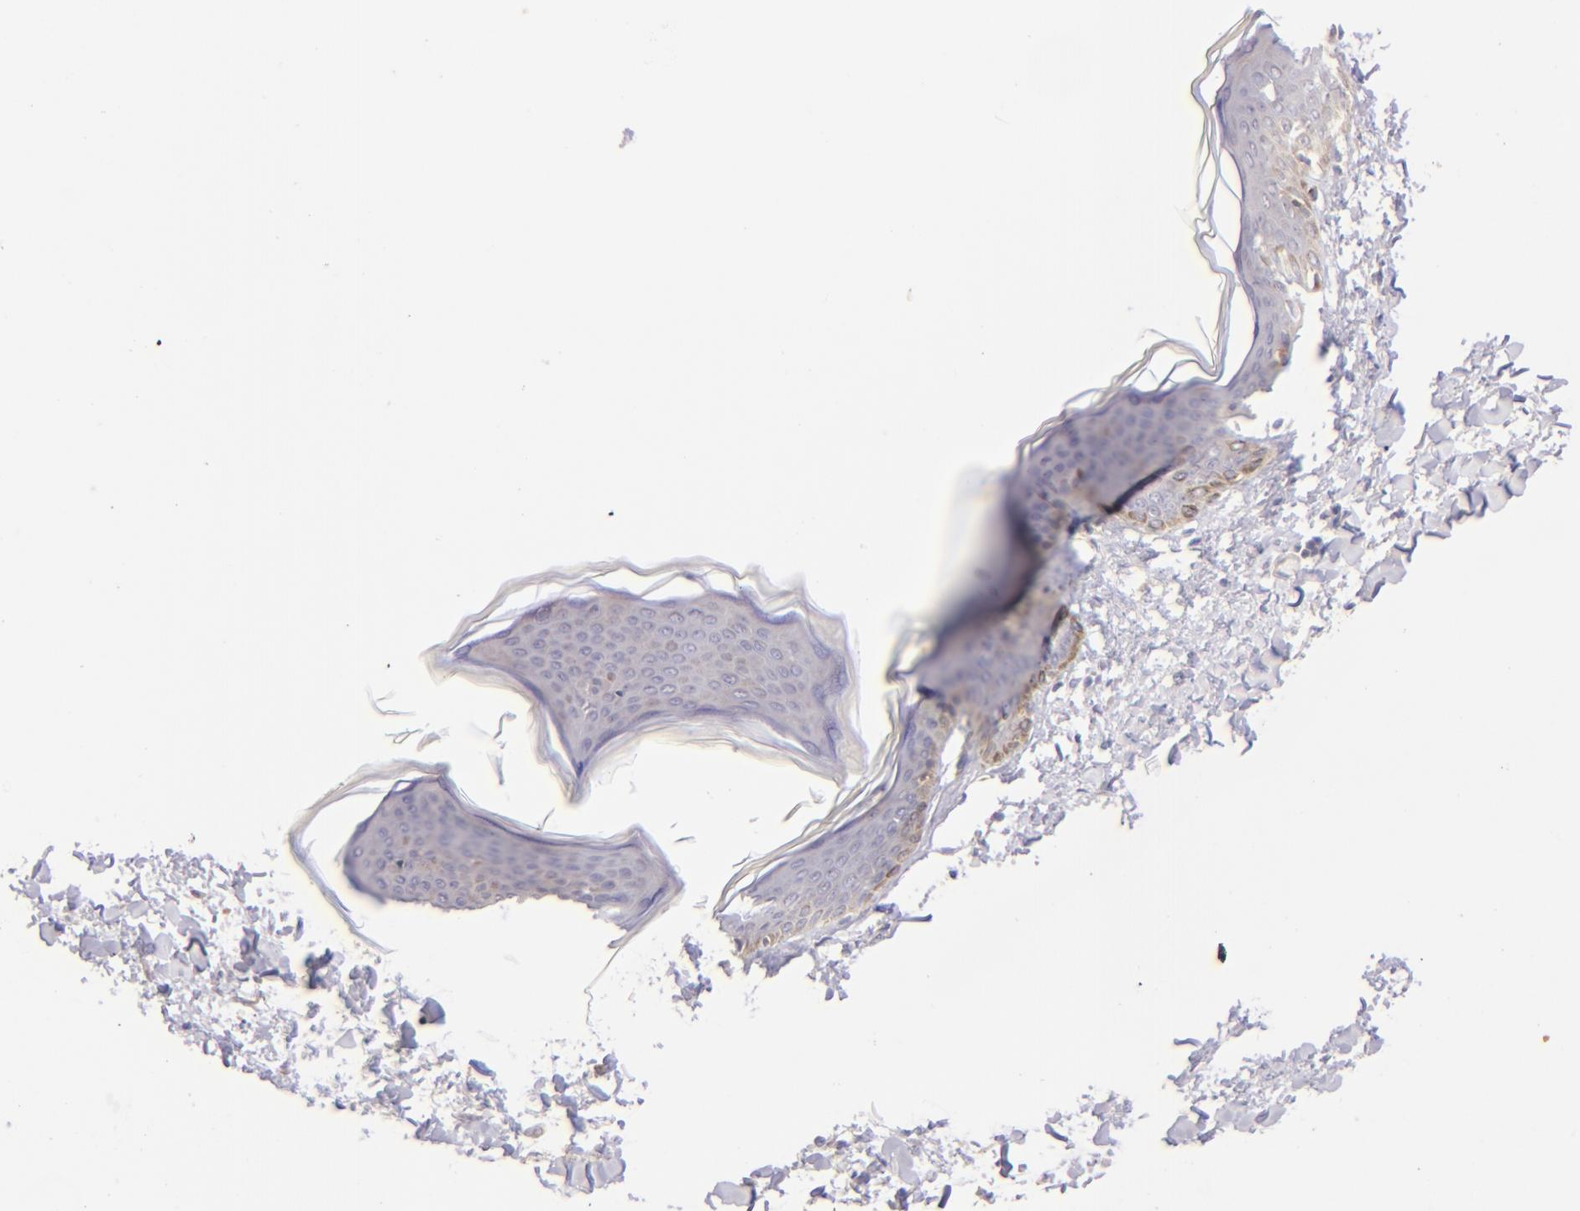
{"staining": {"intensity": "weak", "quantity": ">75%", "location": "cytoplasmic/membranous"}, "tissue": "skin", "cell_type": "Fibroblasts", "image_type": "normal", "snomed": [{"axis": "morphology", "description": "Normal tissue, NOS"}, {"axis": "topography", "description": "Skin"}], "caption": "A brown stain labels weak cytoplasmic/membranous expression of a protein in fibroblasts of unremarkable skin. (IHC, brightfield microscopy, high magnification).", "gene": "SH2D4A", "patient": {"sex": "female", "age": 17}}